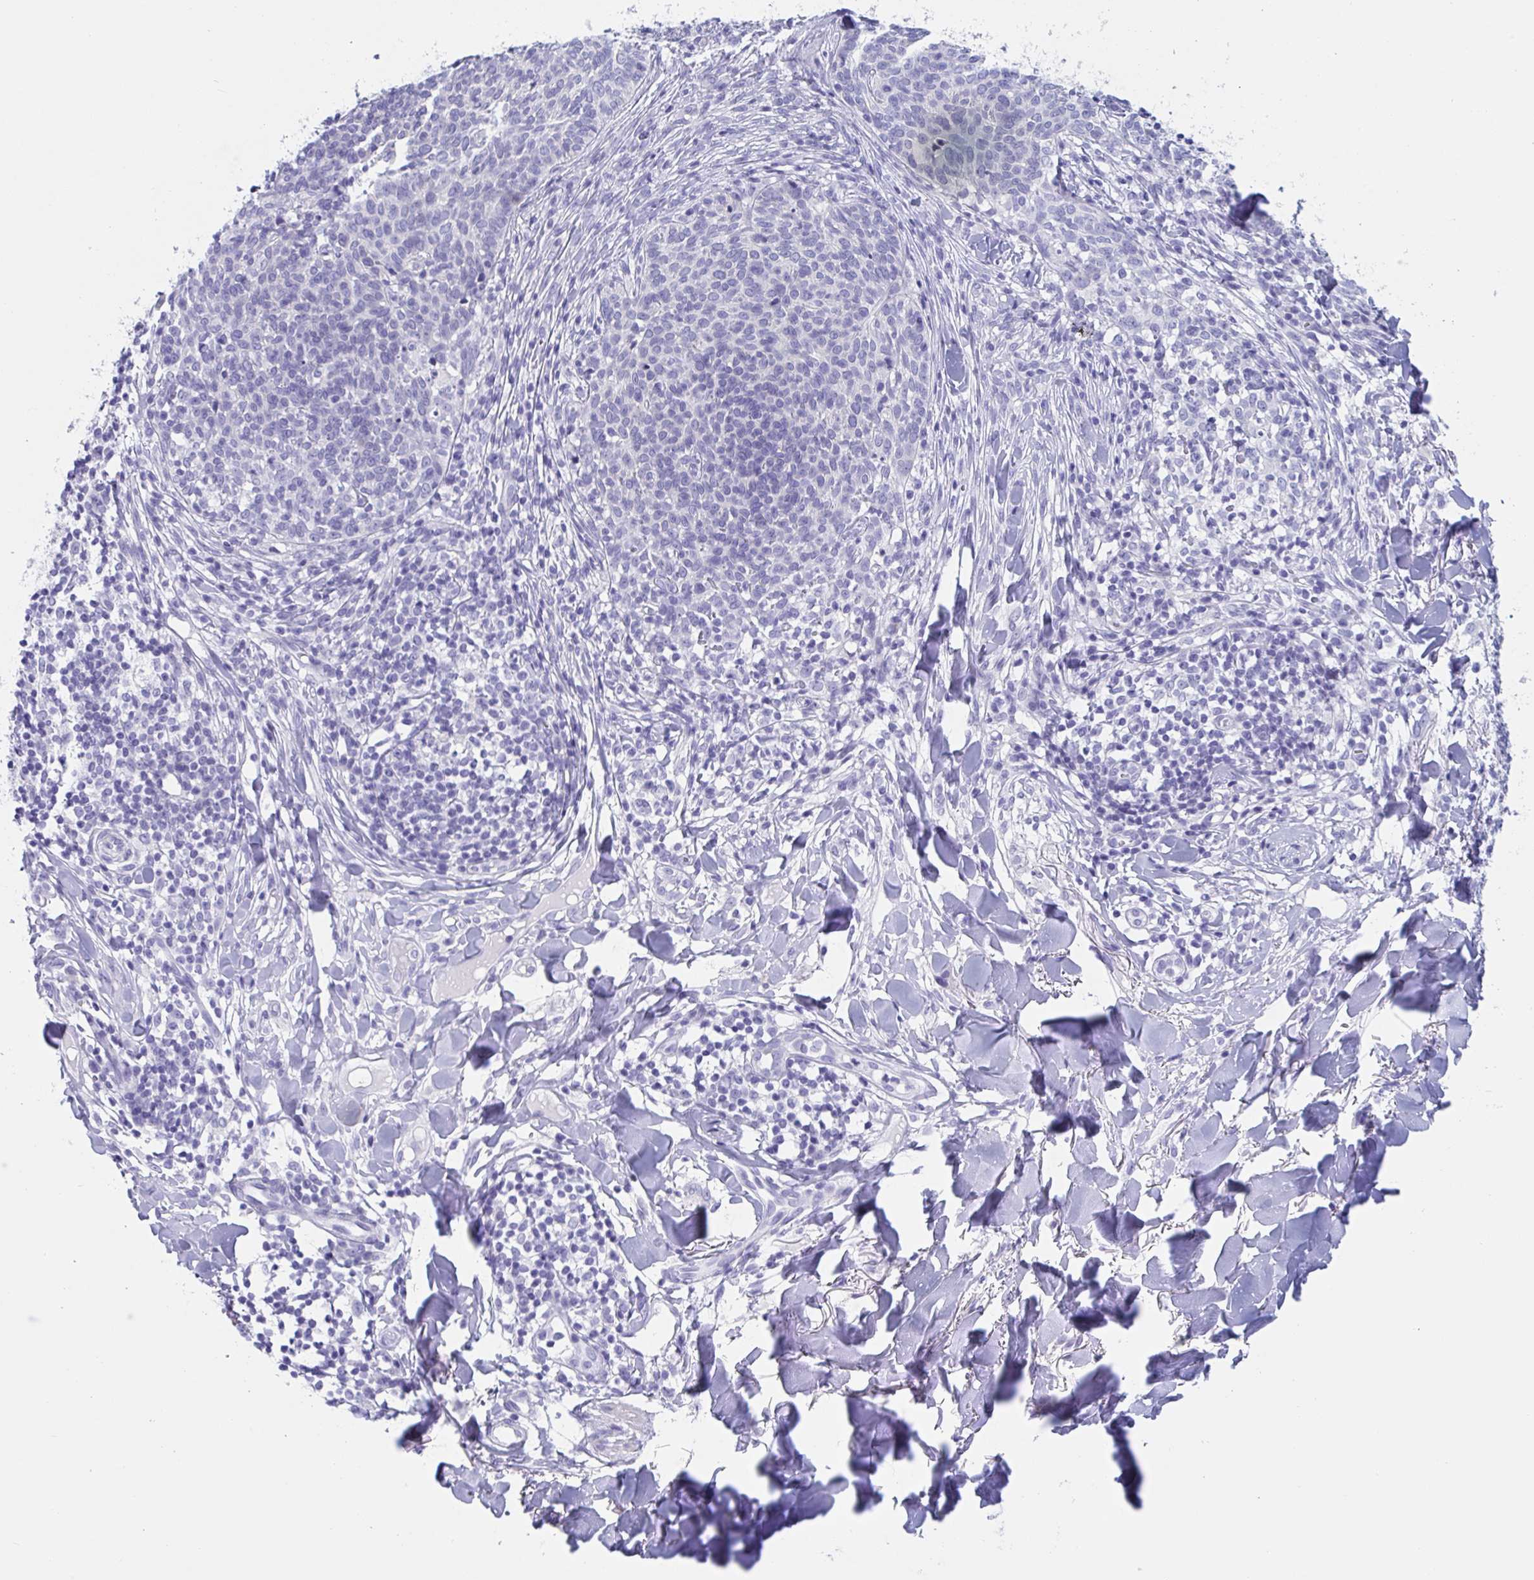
{"staining": {"intensity": "negative", "quantity": "none", "location": "none"}, "tissue": "skin cancer", "cell_type": "Tumor cells", "image_type": "cancer", "snomed": [{"axis": "morphology", "description": "Basal cell carcinoma"}, {"axis": "topography", "description": "Skin"}, {"axis": "topography", "description": "Skin of face"}], "caption": "Tumor cells are negative for protein expression in human skin basal cell carcinoma.", "gene": "ZPBP", "patient": {"sex": "male", "age": 56}}